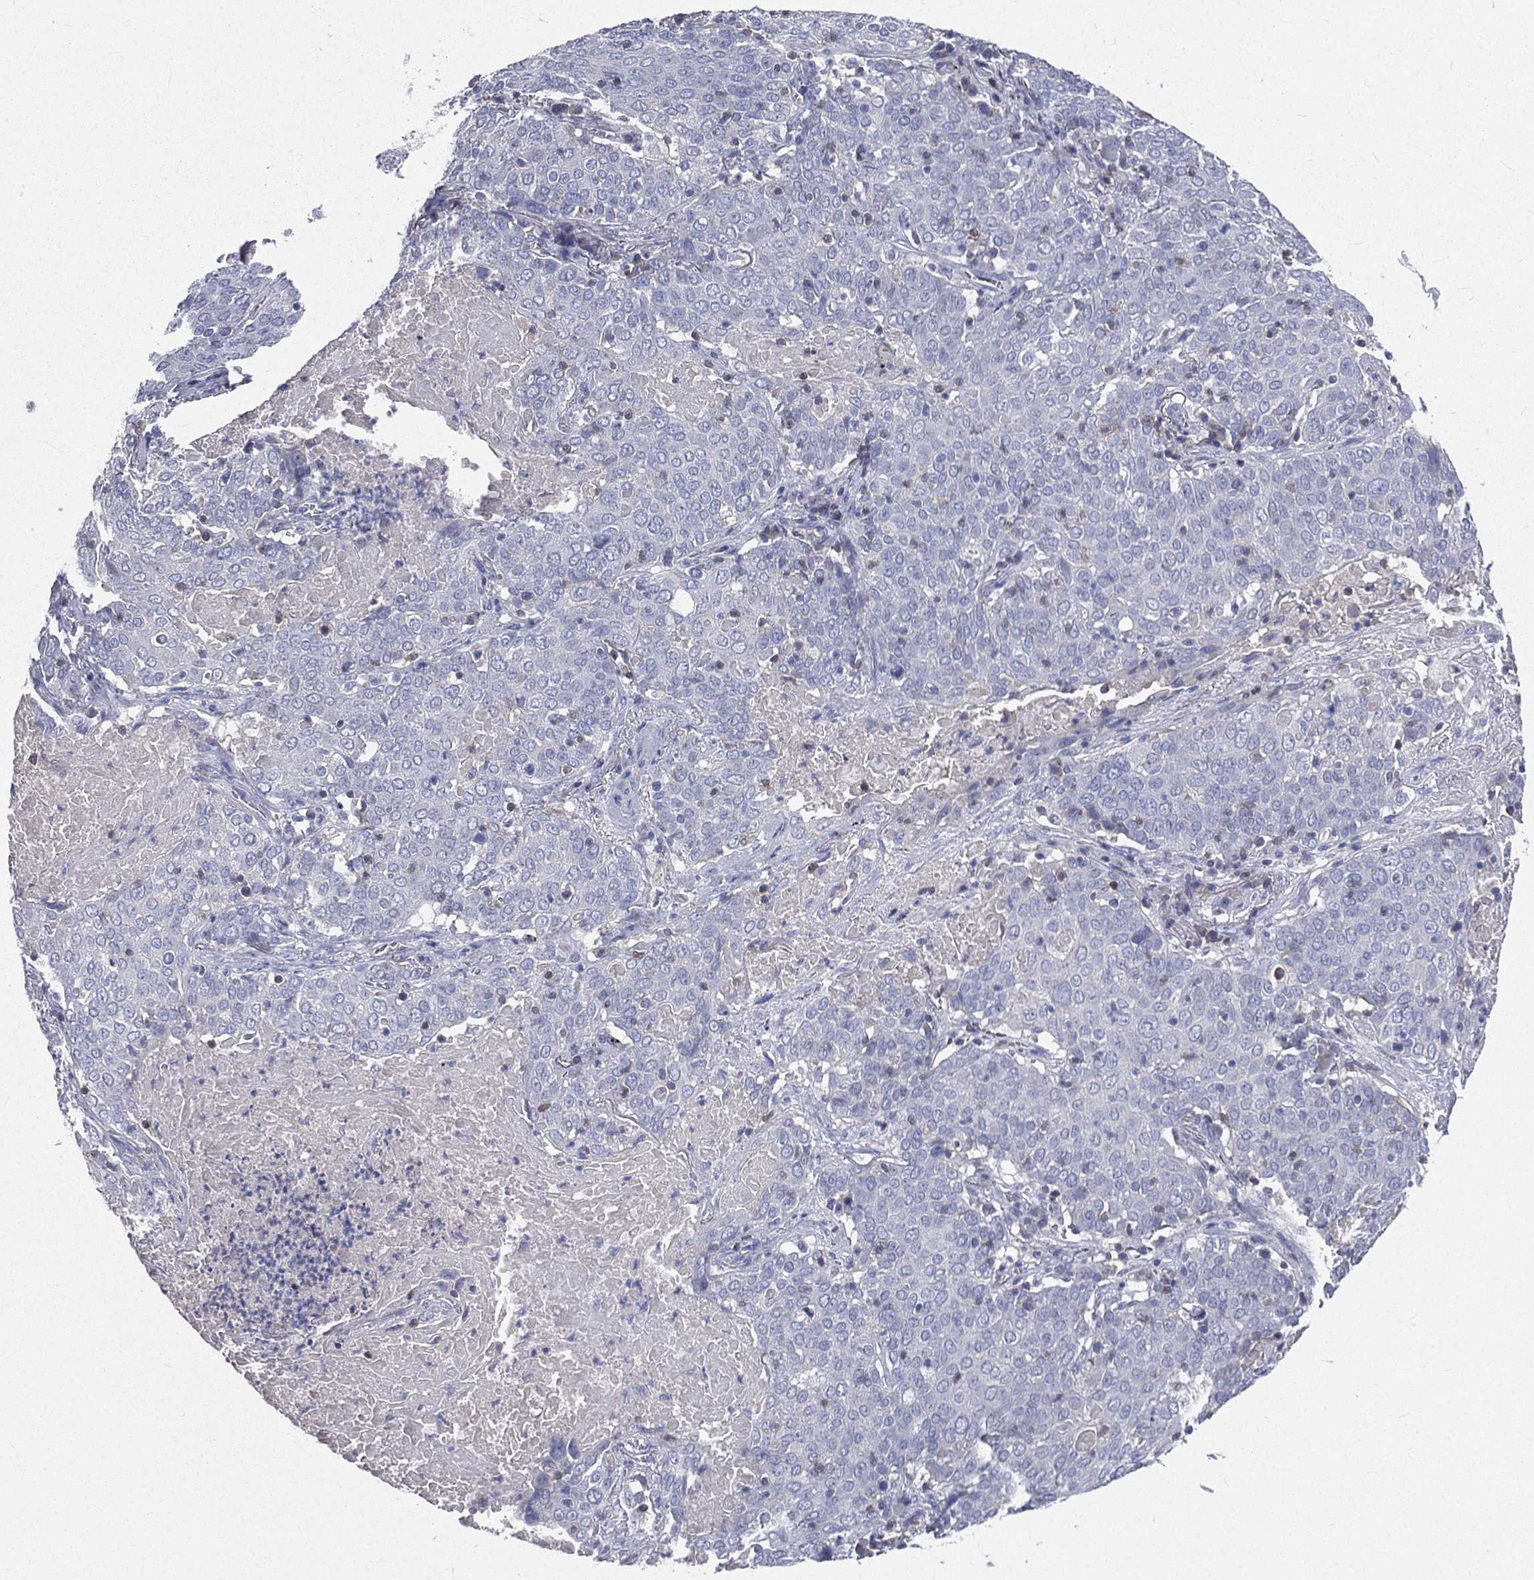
{"staining": {"intensity": "negative", "quantity": "none", "location": "none"}, "tissue": "lung cancer", "cell_type": "Tumor cells", "image_type": "cancer", "snomed": [{"axis": "morphology", "description": "Squamous cell carcinoma, NOS"}, {"axis": "topography", "description": "Lung"}], "caption": "Immunohistochemistry (IHC) photomicrograph of squamous cell carcinoma (lung) stained for a protein (brown), which shows no positivity in tumor cells. Brightfield microscopy of immunohistochemistry stained with DAB (brown) and hematoxylin (blue), captured at high magnification.", "gene": "CD3D", "patient": {"sex": "male", "age": 82}}